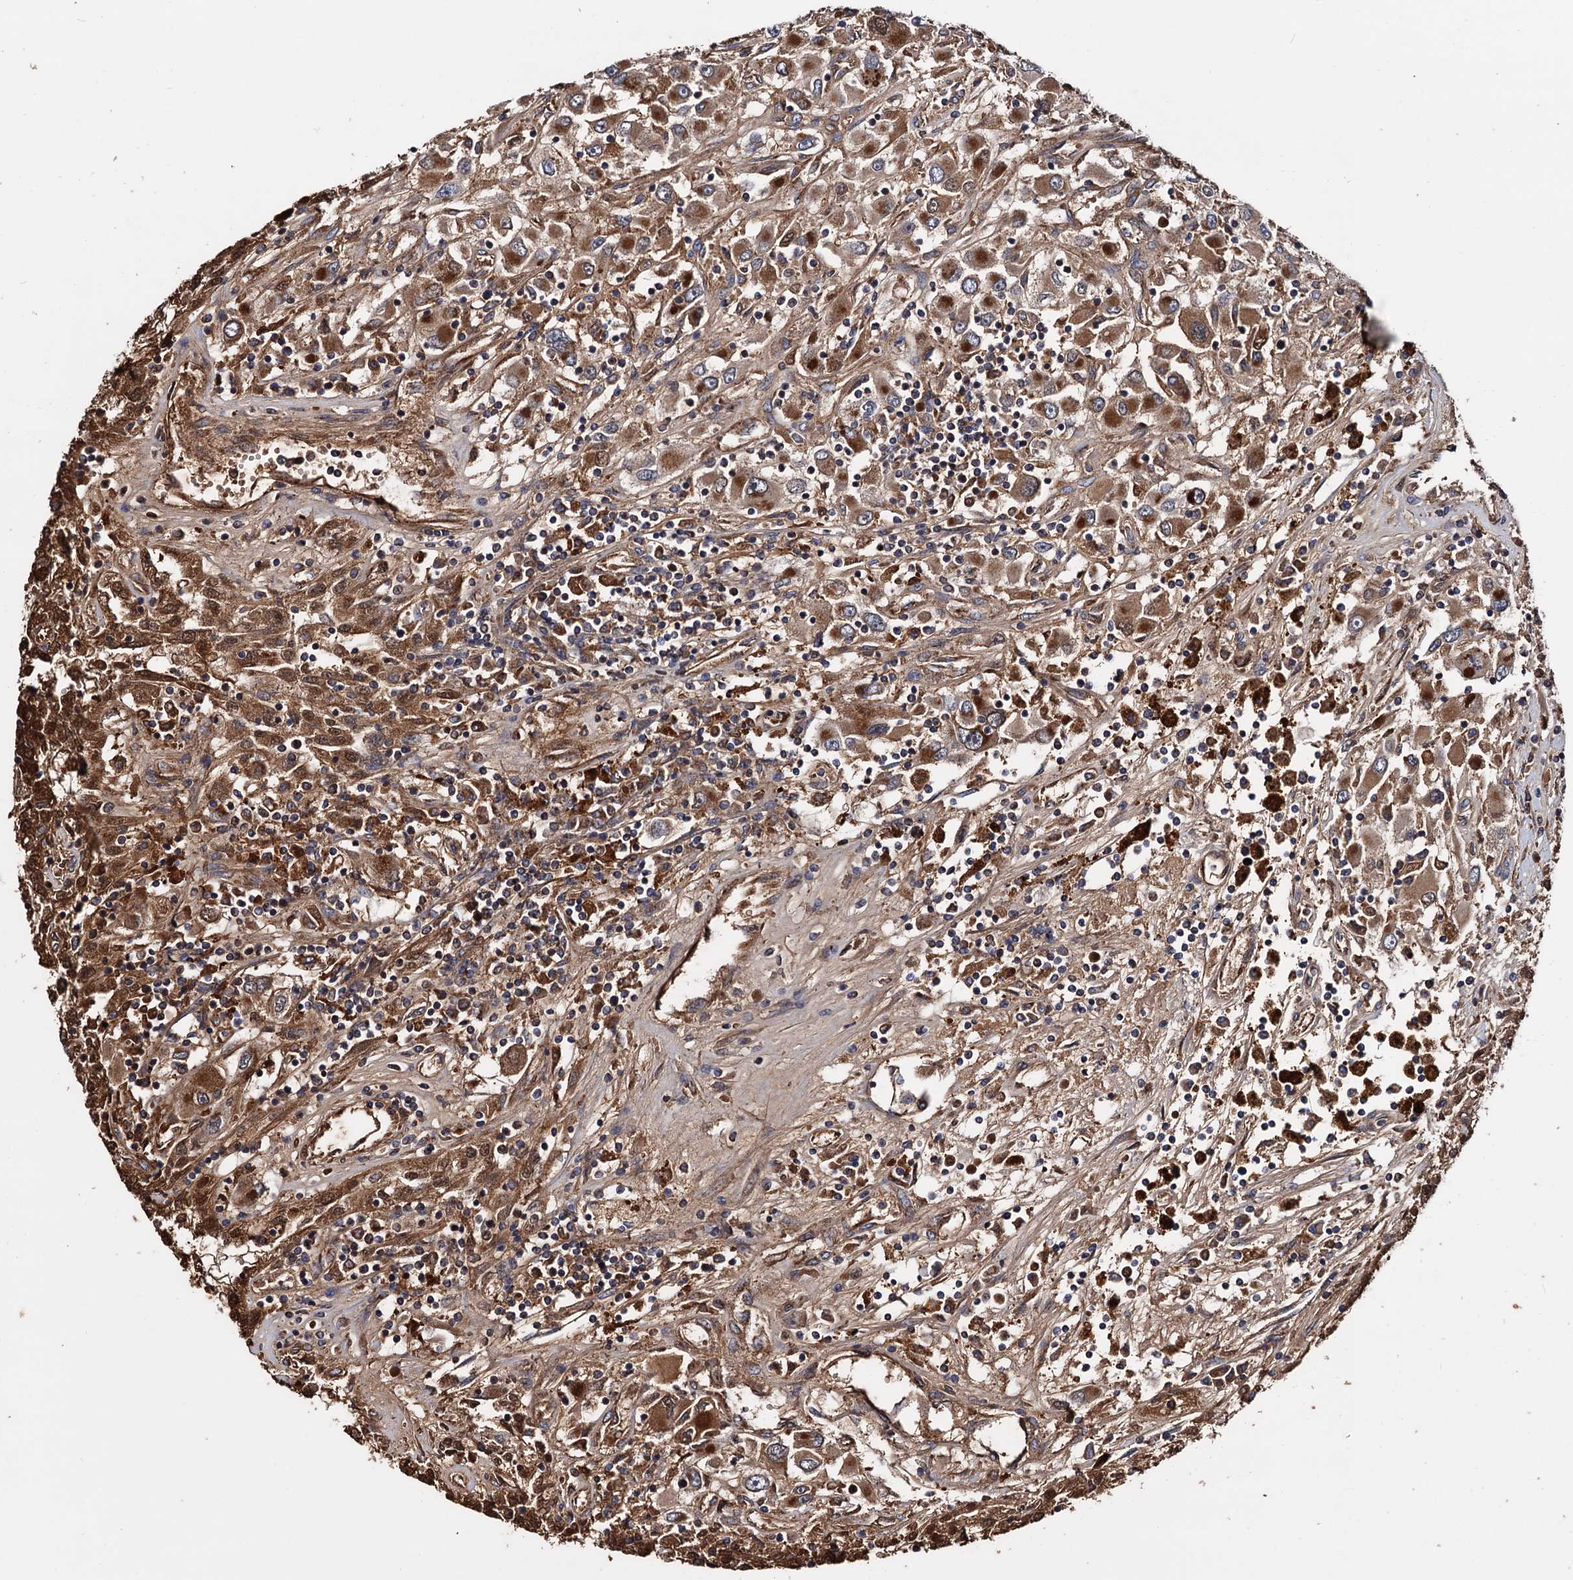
{"staining": {"intensity": "strong", "quantity": ">75%", "location": "cytoplasmic/membranous"}, "tissue": "renal cancer", "cell_type": "Tumor cells", "image_type": "cancer", "snomed": [{"axis": "morphology", "description": "Adenocarcinoma, NOS"}, {"axis": "topography", "description": "Kidney"}], "caption": "Immunohistochemistry (IHC) of human adenocarcinoma (renal) exhibits high levels of strong cytoplasmic/membranous positivity in about >75% of tumor cells.", "gene": "MRPL42", "patient": {"sex": "female", "age": 52}}